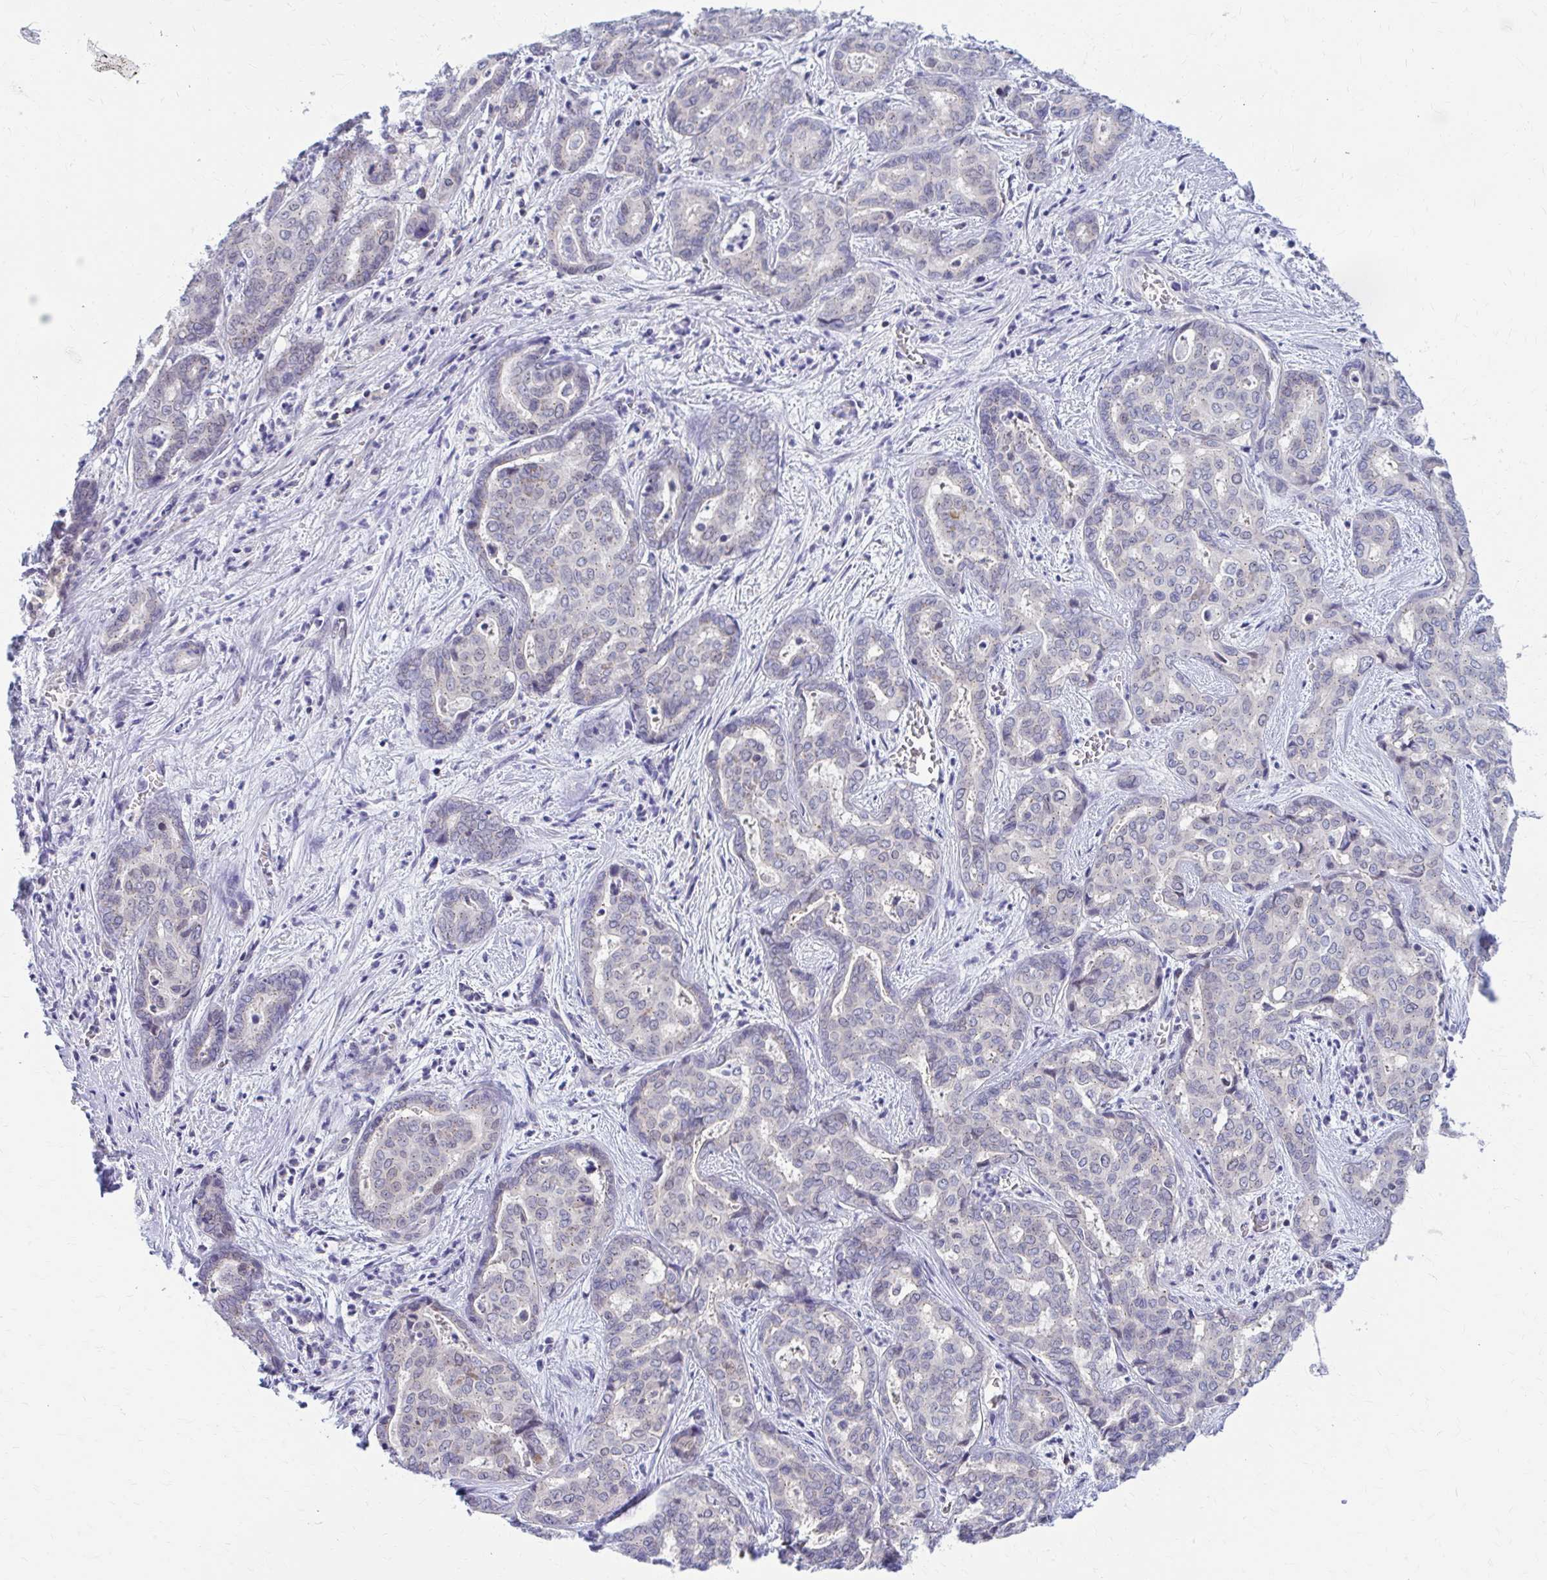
{"staining": {"intensity": "weak", "quantity": "<25%", "location": "cytoplasmic/membranous,nuclear"}, "tissue": "liver cancer", "cell_type": "Tumor cells", "image_type": "cancer", "snomed": [{"axis": "morphology", "description": "Cholangiocarcinoma"}, {"axis": "topography", "description": "Liver"}], "caption": "DAB immunohistochemical staining of human cholangiocarcinoma (liver) exhibits no significant expression in tumor cells.", "gene": "RADIL", "patient": {"sex": "female", "age": 64}}